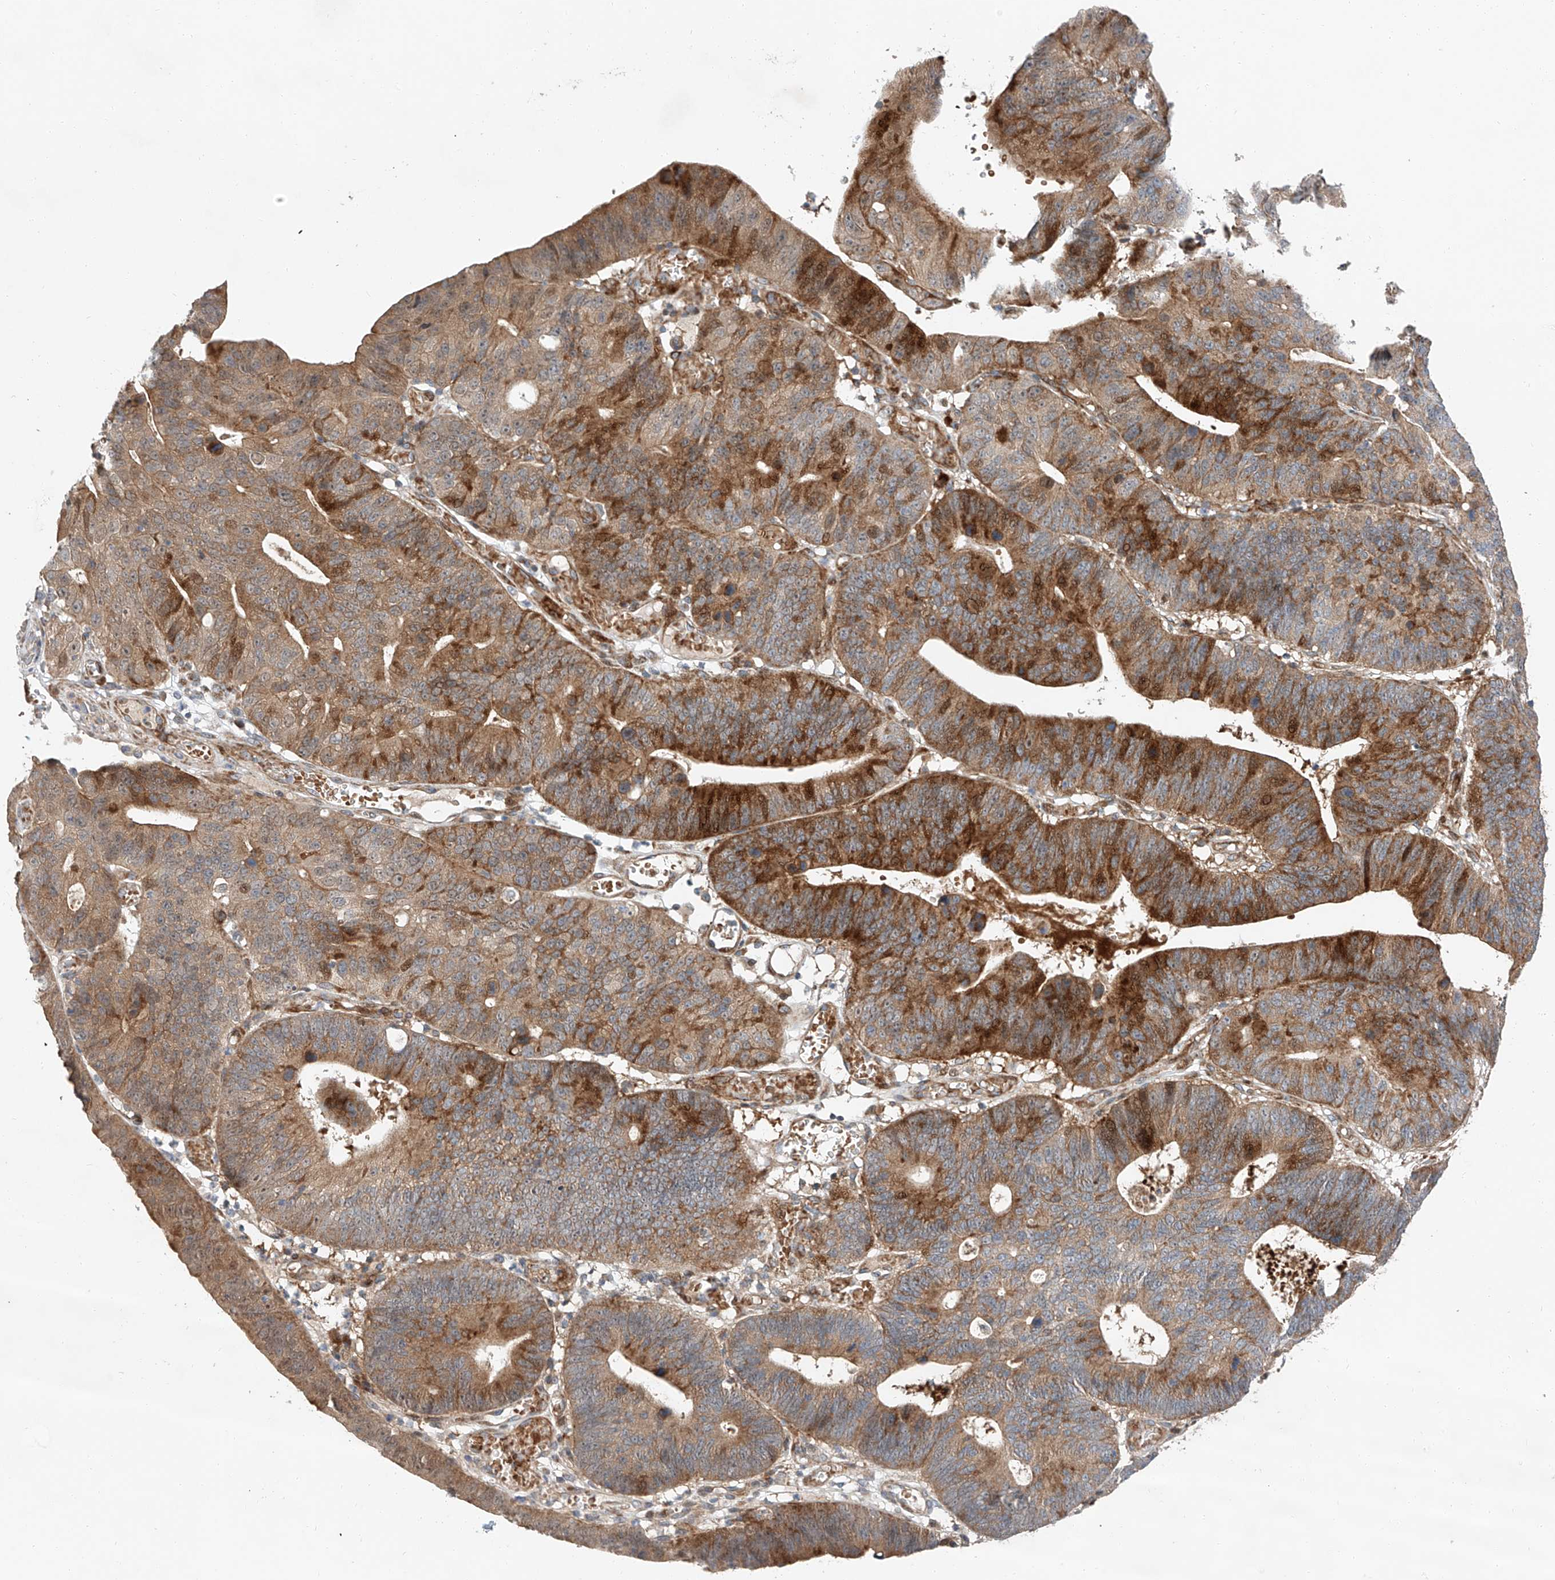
{"staining": {"intensity": "moderate", "quantity": ">75%", "location": "cytoplasmic/membranous"}, "tissue": "stomach cancer", "cell_type": "Tumor cells", "image_type": "cancer", "snomed": [{"axis": "morphology", "description": "Adenocarcinoma, NOS"}, {"axis": "topography", "description": "Stomach"}], "caption": "Stomach adenocarcinoma was stained to show a protein in brown. There is medium levels of moderate cytoplasmic/membranous expression in approximately >75% of tumor cells.", "gene": "USF3", "patient": {"sex": "male", "age": 59}}